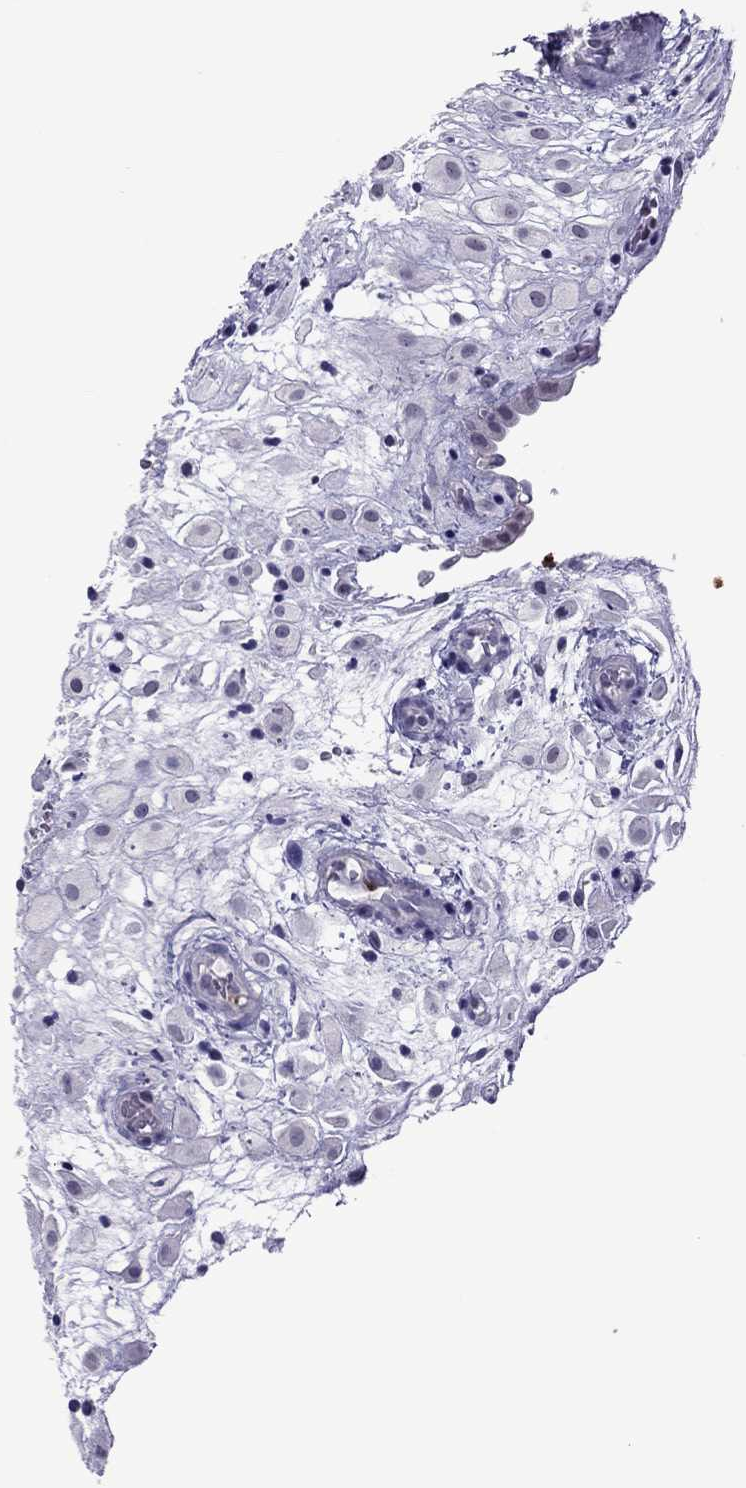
{"staining": {"intensity": "negative", "quantity": "none", "location": "none"}, "tissue": "placenta", "cell_type": "Decidual cells", "image_type": "normal", "snomed": [{"axis": "morphology", "description": "Normal tissue, NOS"}, {"axis": "topography", "description": "Placenta"}], "caption": "Placenta stained for a protein using immunohistochemistry (IHC) demonstrates no staining decidual cells.", "gene": "CCL27", "patient": {"sex": "female", "age": 24}}